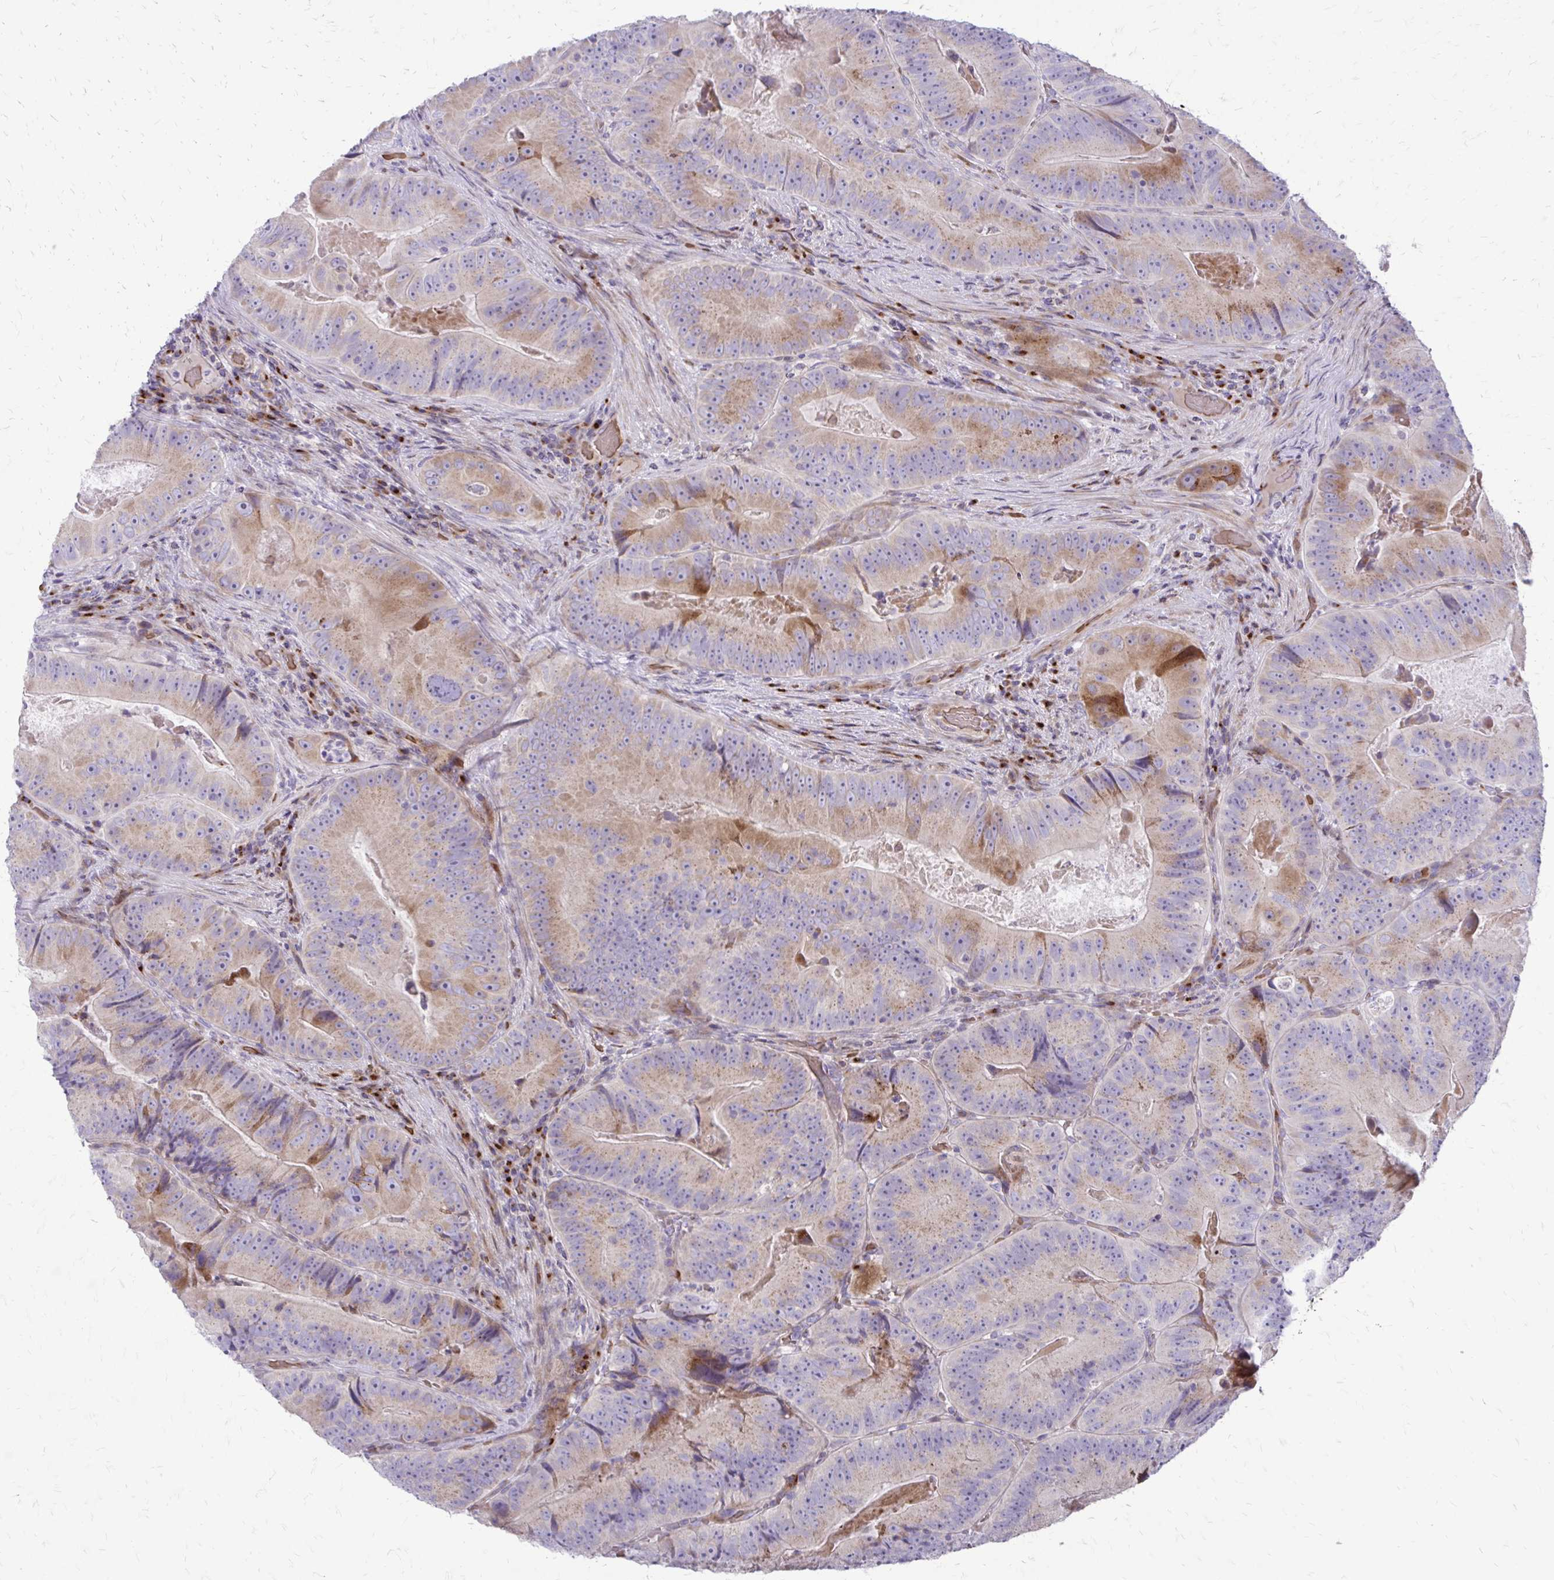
{"staining": {"intensity": "weak", "quantity": ">75%", "location": "cytoplasmic/membranous"}, "tissue": "colorectal cancer", "cell_type": "Tumor cells", "image_type": "cancer", "snomed": [{"axis": "morphology", "description": "Adenocarcinoma, NOS"}, {"axis": "topography", "description": "Colon"}], "caption": "IHC image of neoplastic tissue: colorectal cancer stained using immunohistochemistry (IHC) shows low levels of weak protein expression localized specifically in the cytoplasmic/membranous of tumor cells, appearing as a cytoplasmic/membranous brown color.", "gene": "FUNDC2", "patient": {"sex": "female", "age": 86}}